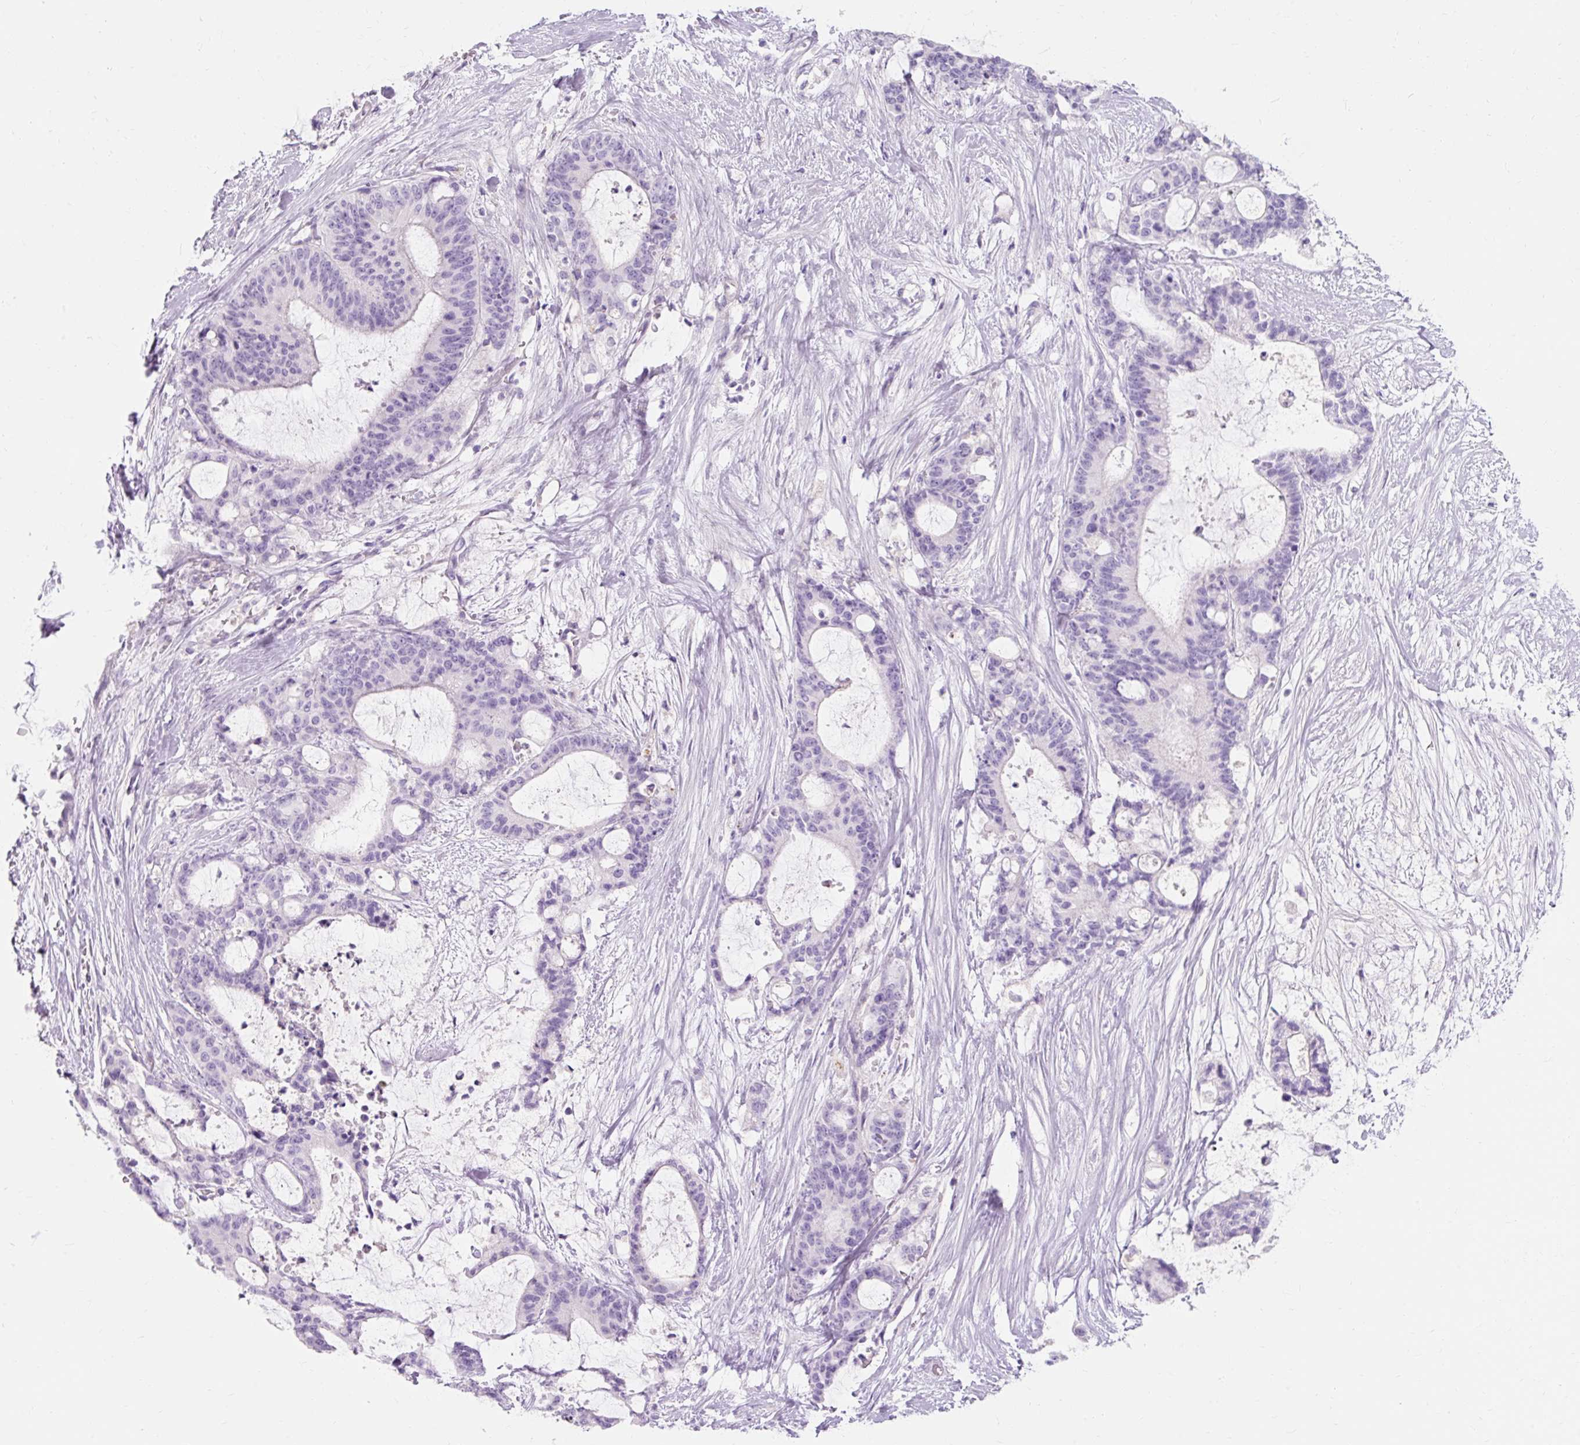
{"staining": {"intensity": "negative", "quantity": "none", "location": "none"}, "tissue": "liver cancer", "cell_type": "Tumor cells", "image_type": "cancer", "snomed": [{"axis": "morphology", "description": "Normal tissue, NOS"}, {"axis": "morphology", "description": "Cholangiocarcinoma"}, {"axis": "topography", "description": "Liver"}, {"axis": "topography", "description": "Peripheral nerve tissue"}], "caption": "The image displays no staining of tumor cells in liver cancer (cholangiocarcinoma).", "gene": "TMEM213", "patient": {"sex": "female", "age": 73}}